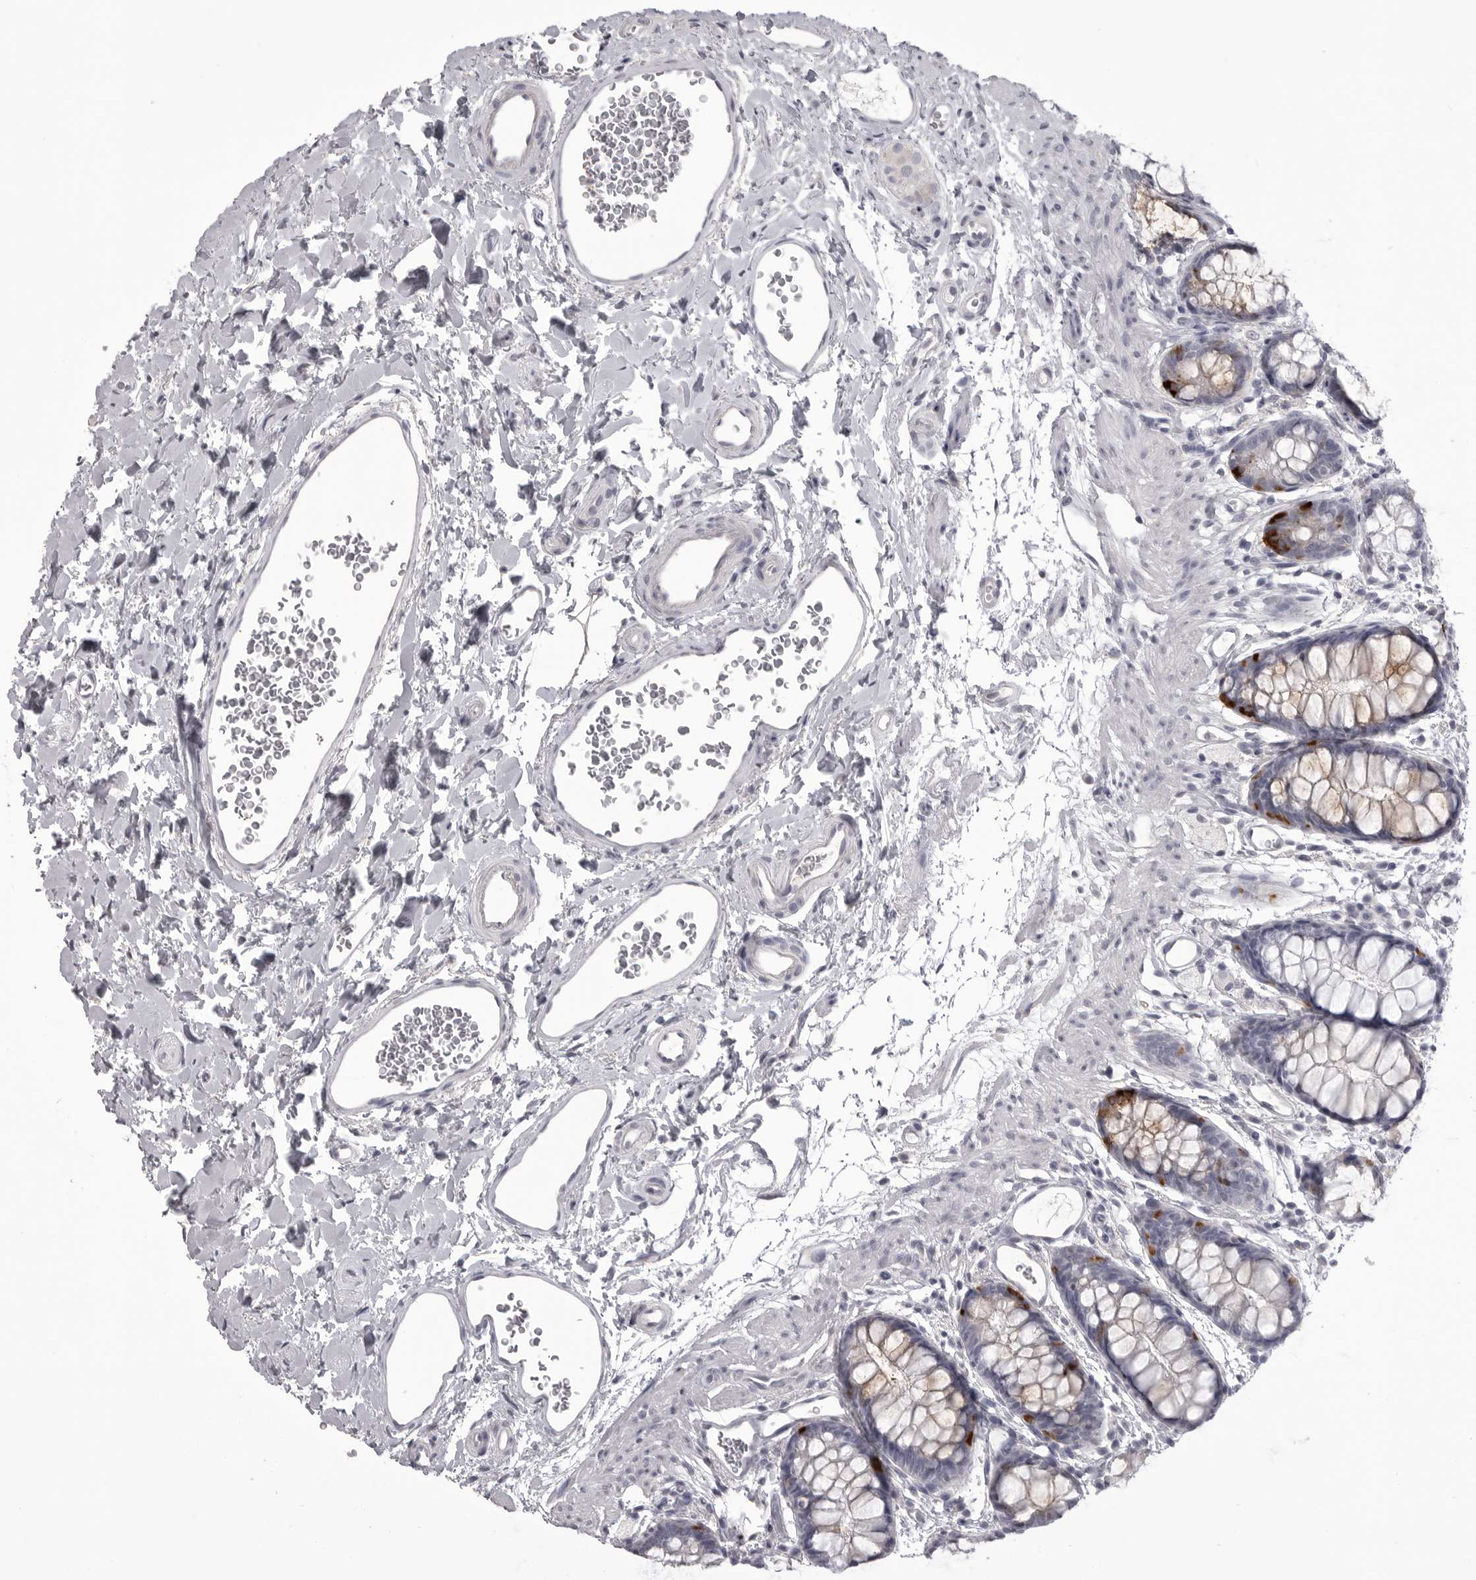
{"staining": {"intensity": "moderate", "quantity": "25%-75%", "location": "cytoplasmic/membranous"}, "tissue": "rectum", "cell_type": "Glandular cells", "image_type": "normal", "snomed": [{"axis": "morphology", "description": "Normal tissue, NOS"}, {"axis": "topography", "description": "Rectum"}], "caption": "Immunohistochemical staining of benign human rectum shows 25%-75% levels of moderate cytoplasmic/membranous protein staining in approximately 25%-75% of glandular cells.", "gene": "TIMP1", "patient": {"sex": "female", "age": 65}}